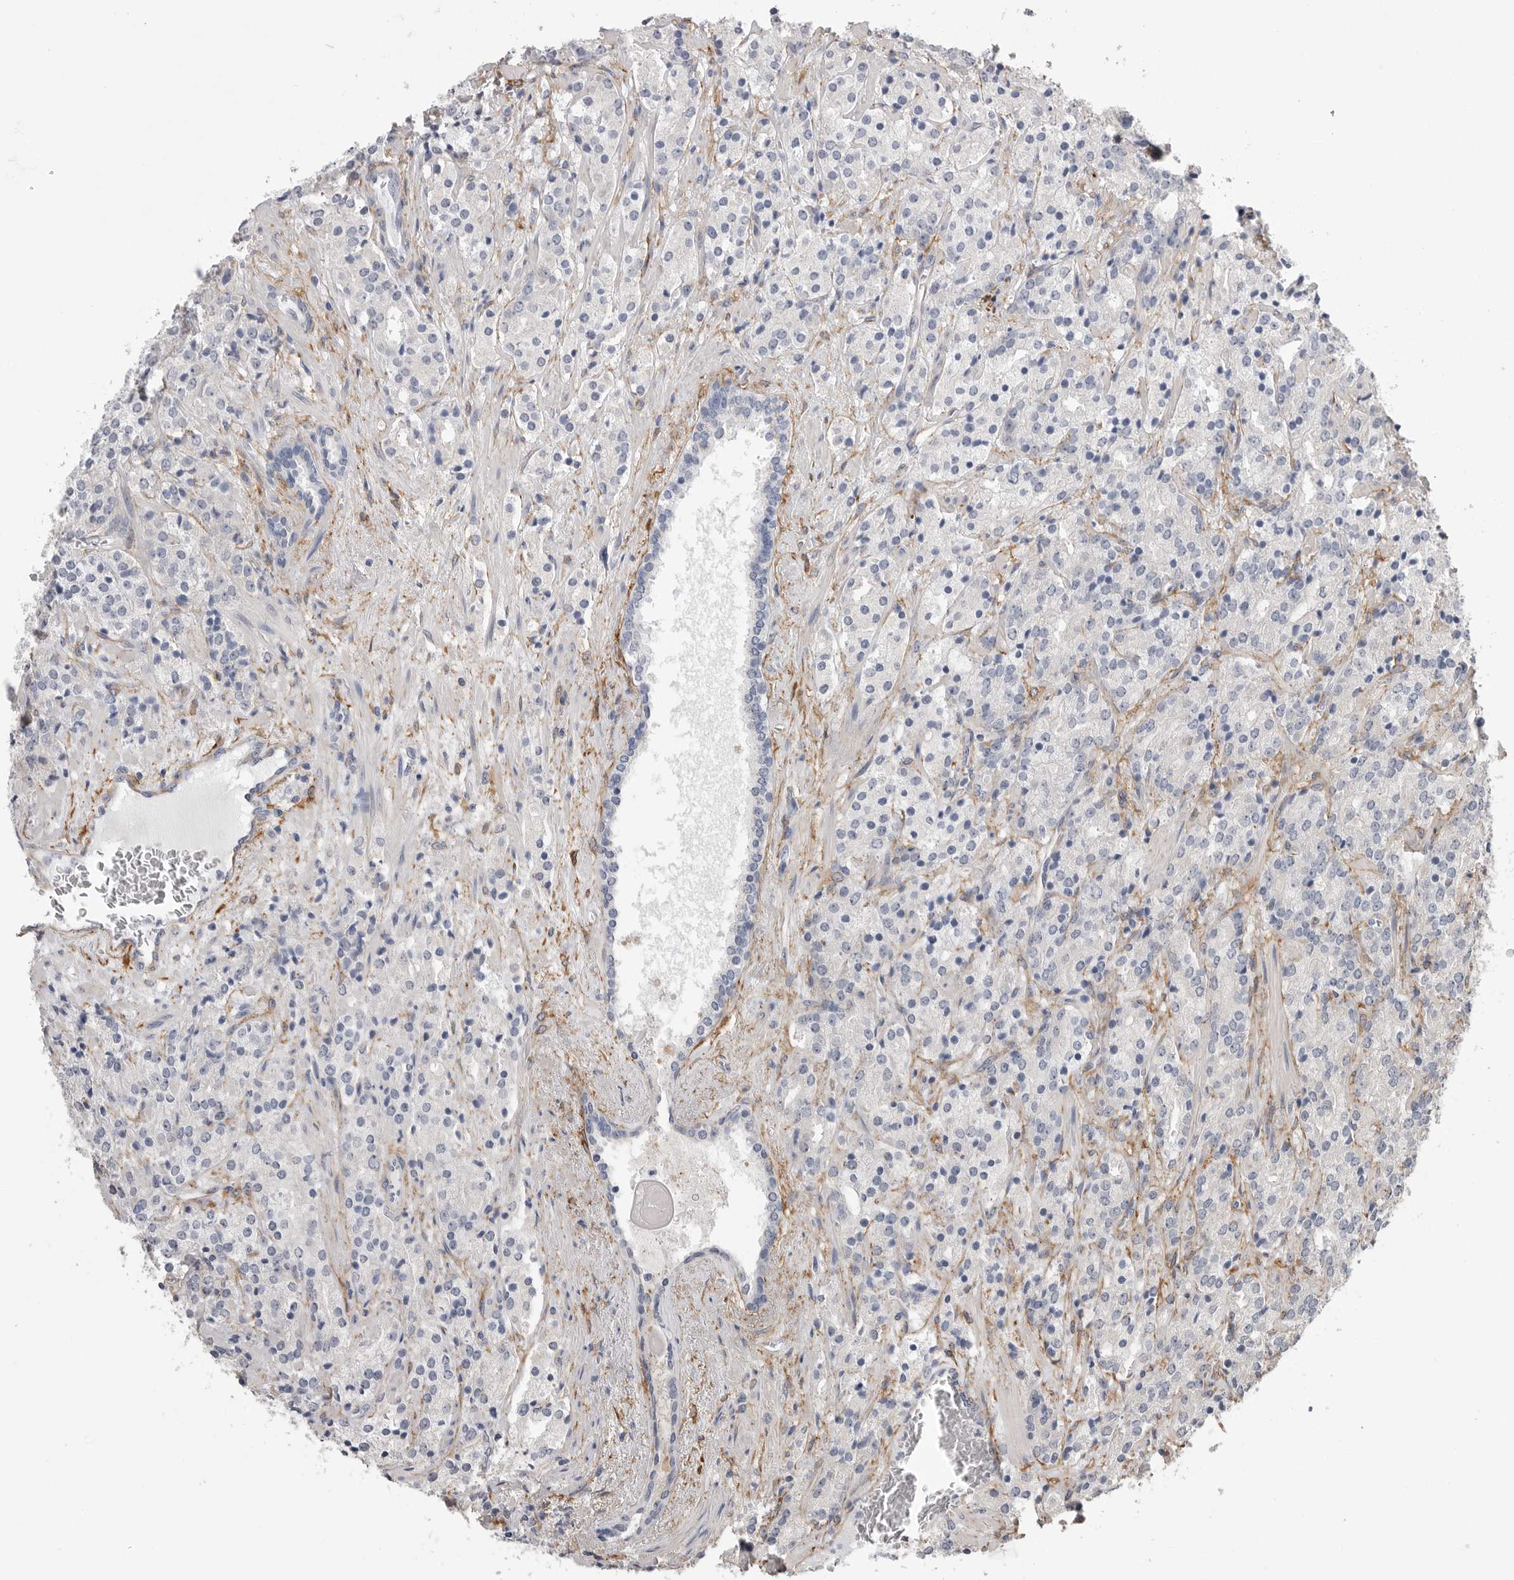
{"staining": {"intensity": "negative", "quantity": "none", "location": "none"}, "tissue": "prostate cancer", "cell_type": "Tumor cells", "image_type": "cancer", "snomed": [{"axis": "morphology", "description": "Adenocarcinoma, High grade"}, {"axis": "topography", "description": "Prostate"}], "caption": "An immunohistochemistry image of prostate cancer (adenocarcinoma (high-grade)) is shown. There is no staining in tumor cells of prostate cancer (adenocarcinoma (high-grade)). The staining was performed using DAB (3,3'-diaminobenzidine) to visualize the protein expression in brown, while the nuclei were stained in blue with hematoxylin (Magnification: 20x).", "gene": "AKAP12", "patient": {"sex": "male", "age": 71}}